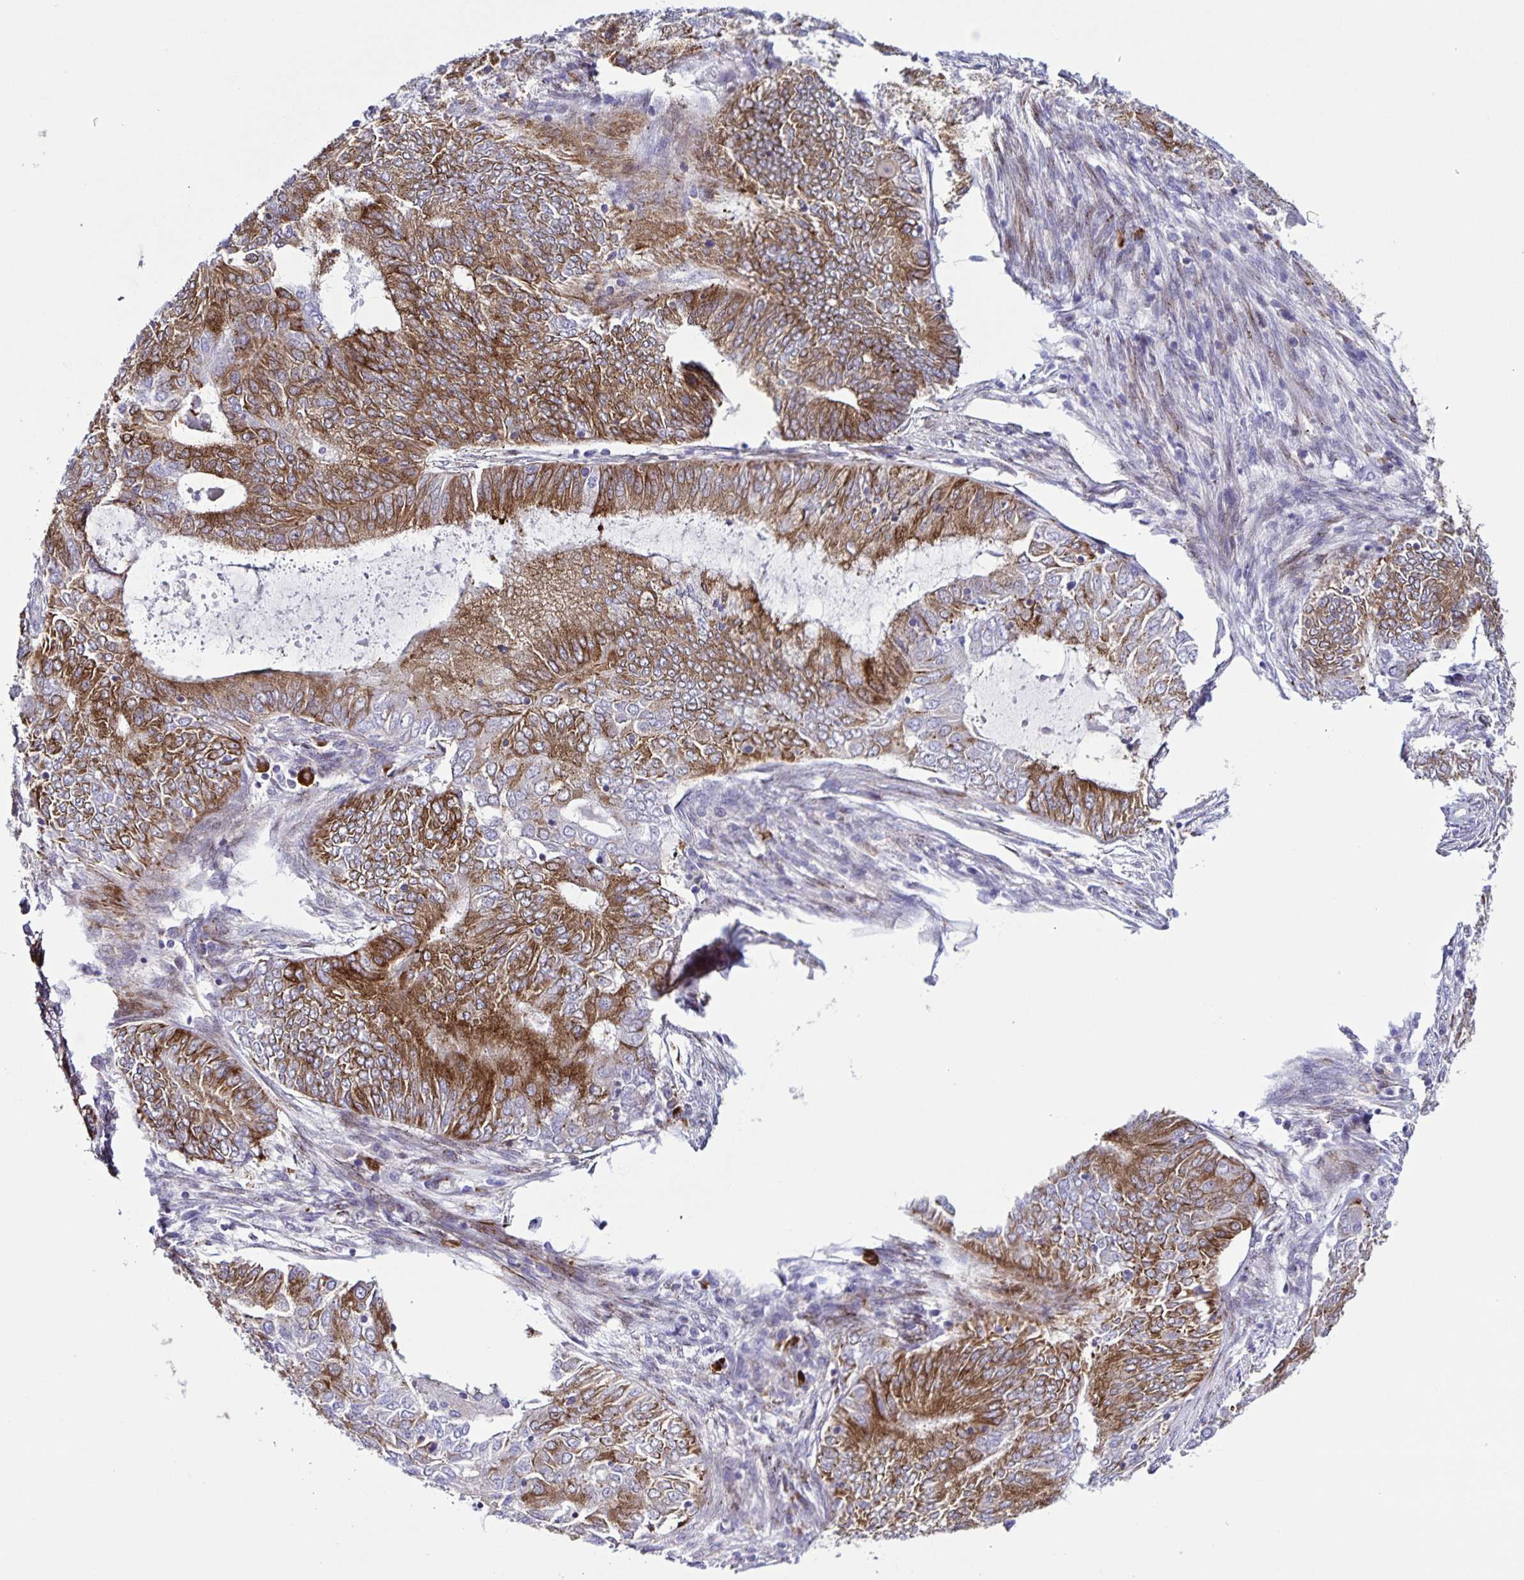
{"staining": {"intensity": "moderate", "quantity": ">75%", "location": "cytoplasmic/membranous"}, "tissue": "endometrial cancer", "cell_type": "Tumor cells", "image_type": "cancer", "snomed": [{"axis": "morphology", "description": "Adenocarcinoma, NOS"}, {"axis": "topography", "description": "Endometrium"}], "caption": "A histopathology image of endometrial cancer (adenocarcinoma) stained for a protein shows moderate cytoplasmic/membranous brown staining in tumor cells.", "gene": "OSBPL5", "patient": {"sex": "female", "age": 62}}